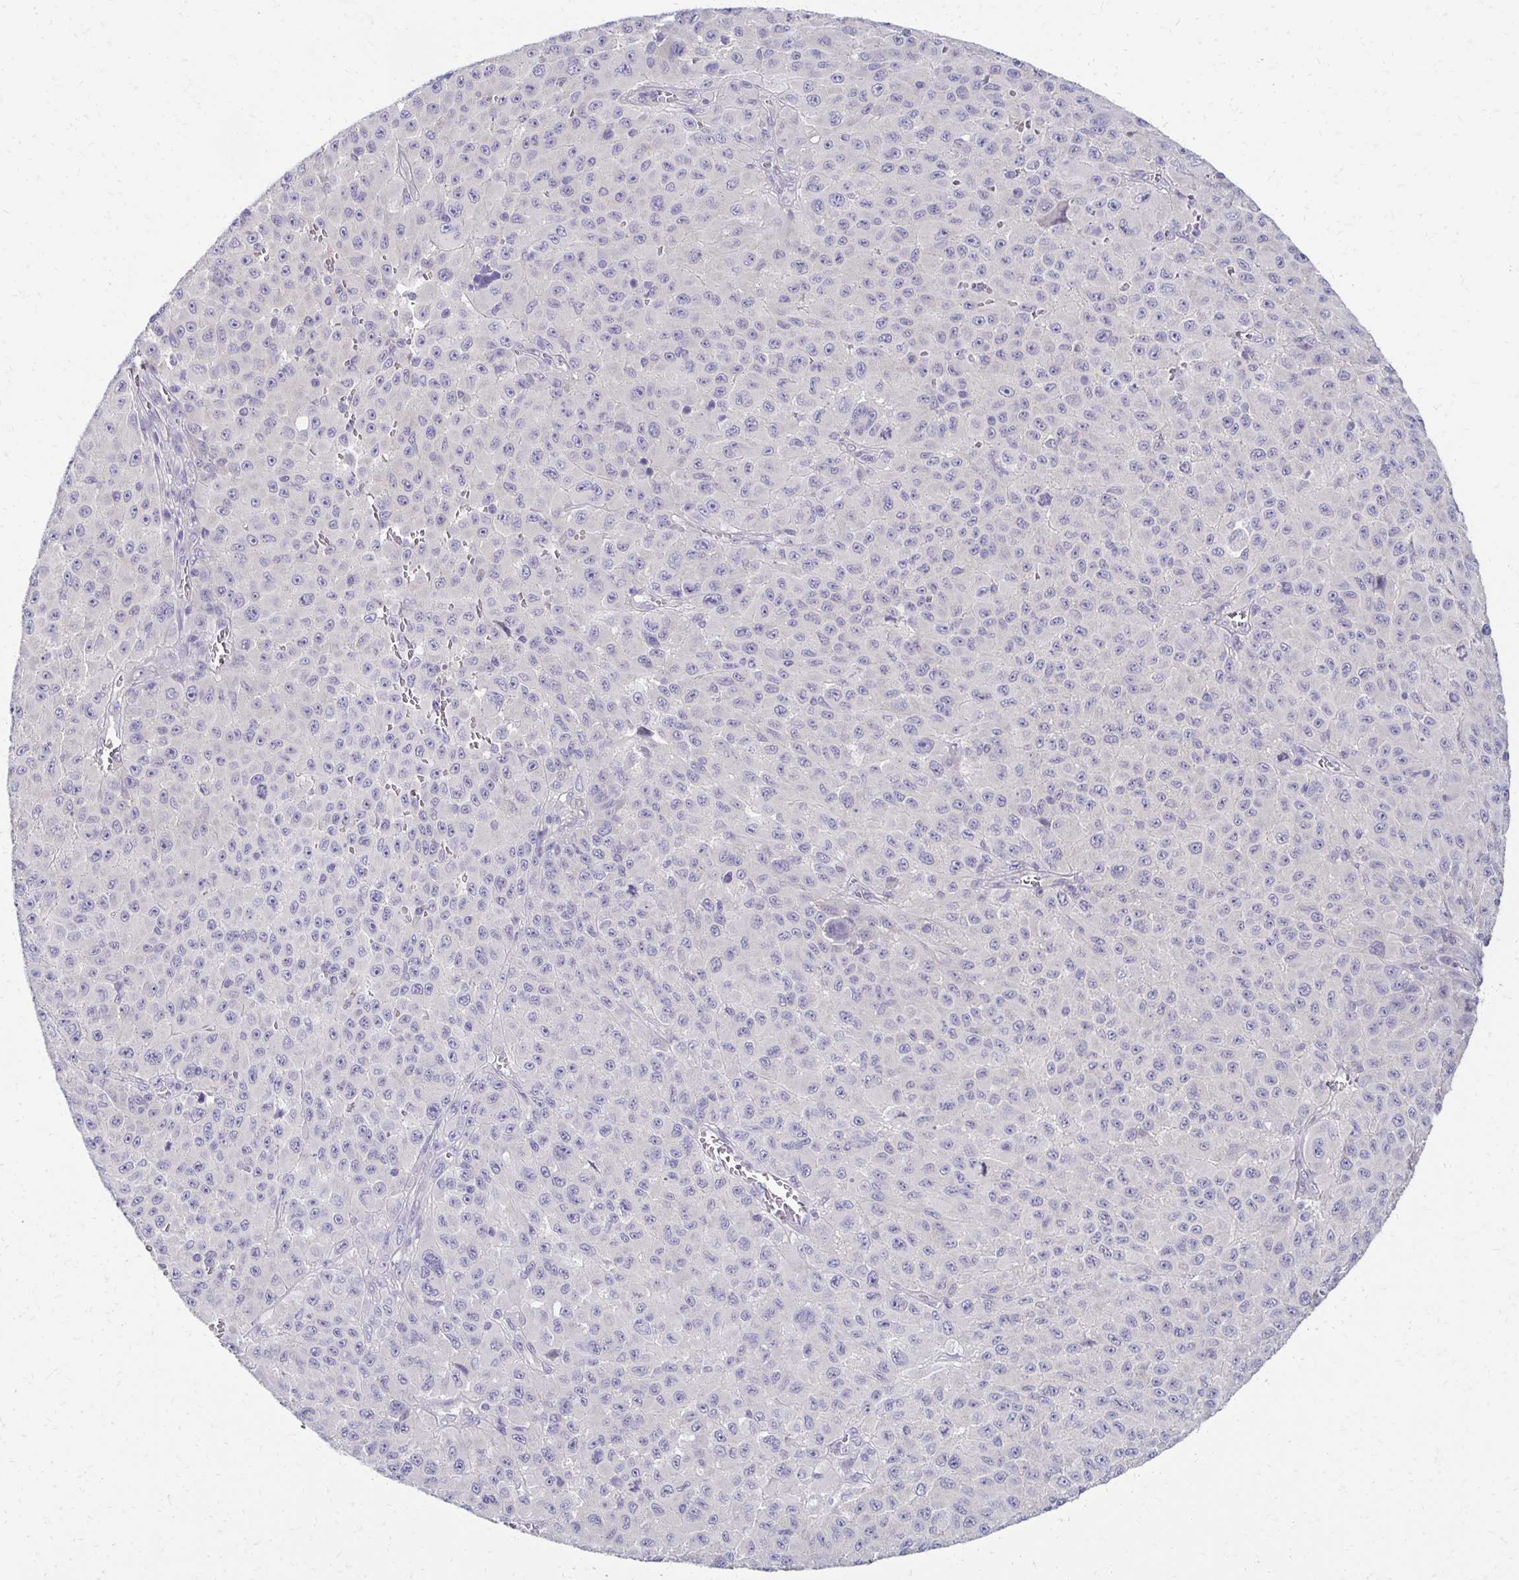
{"staining": {"intensity": "negative", "quantity": "none", "location": "none"}, "tissue": "melanoma", "cell_type": "Tumor cells", "image_type": "cancer", "snomed": [{"axis": "morphology", "description": "Malignant melanoma, NOS"}, {"axis": "topography", "description": "Skin"}], "caption": "IHC micrograph of human melanoma stained for a protein (brown), which reveals no expression in tumor cells. The staining is performed using DAB brown chromogen with nuclei counter-stained in using hematoxylin.", "gene": "C1QTNF2", "patient": {"sex": "male", "age": 73}}